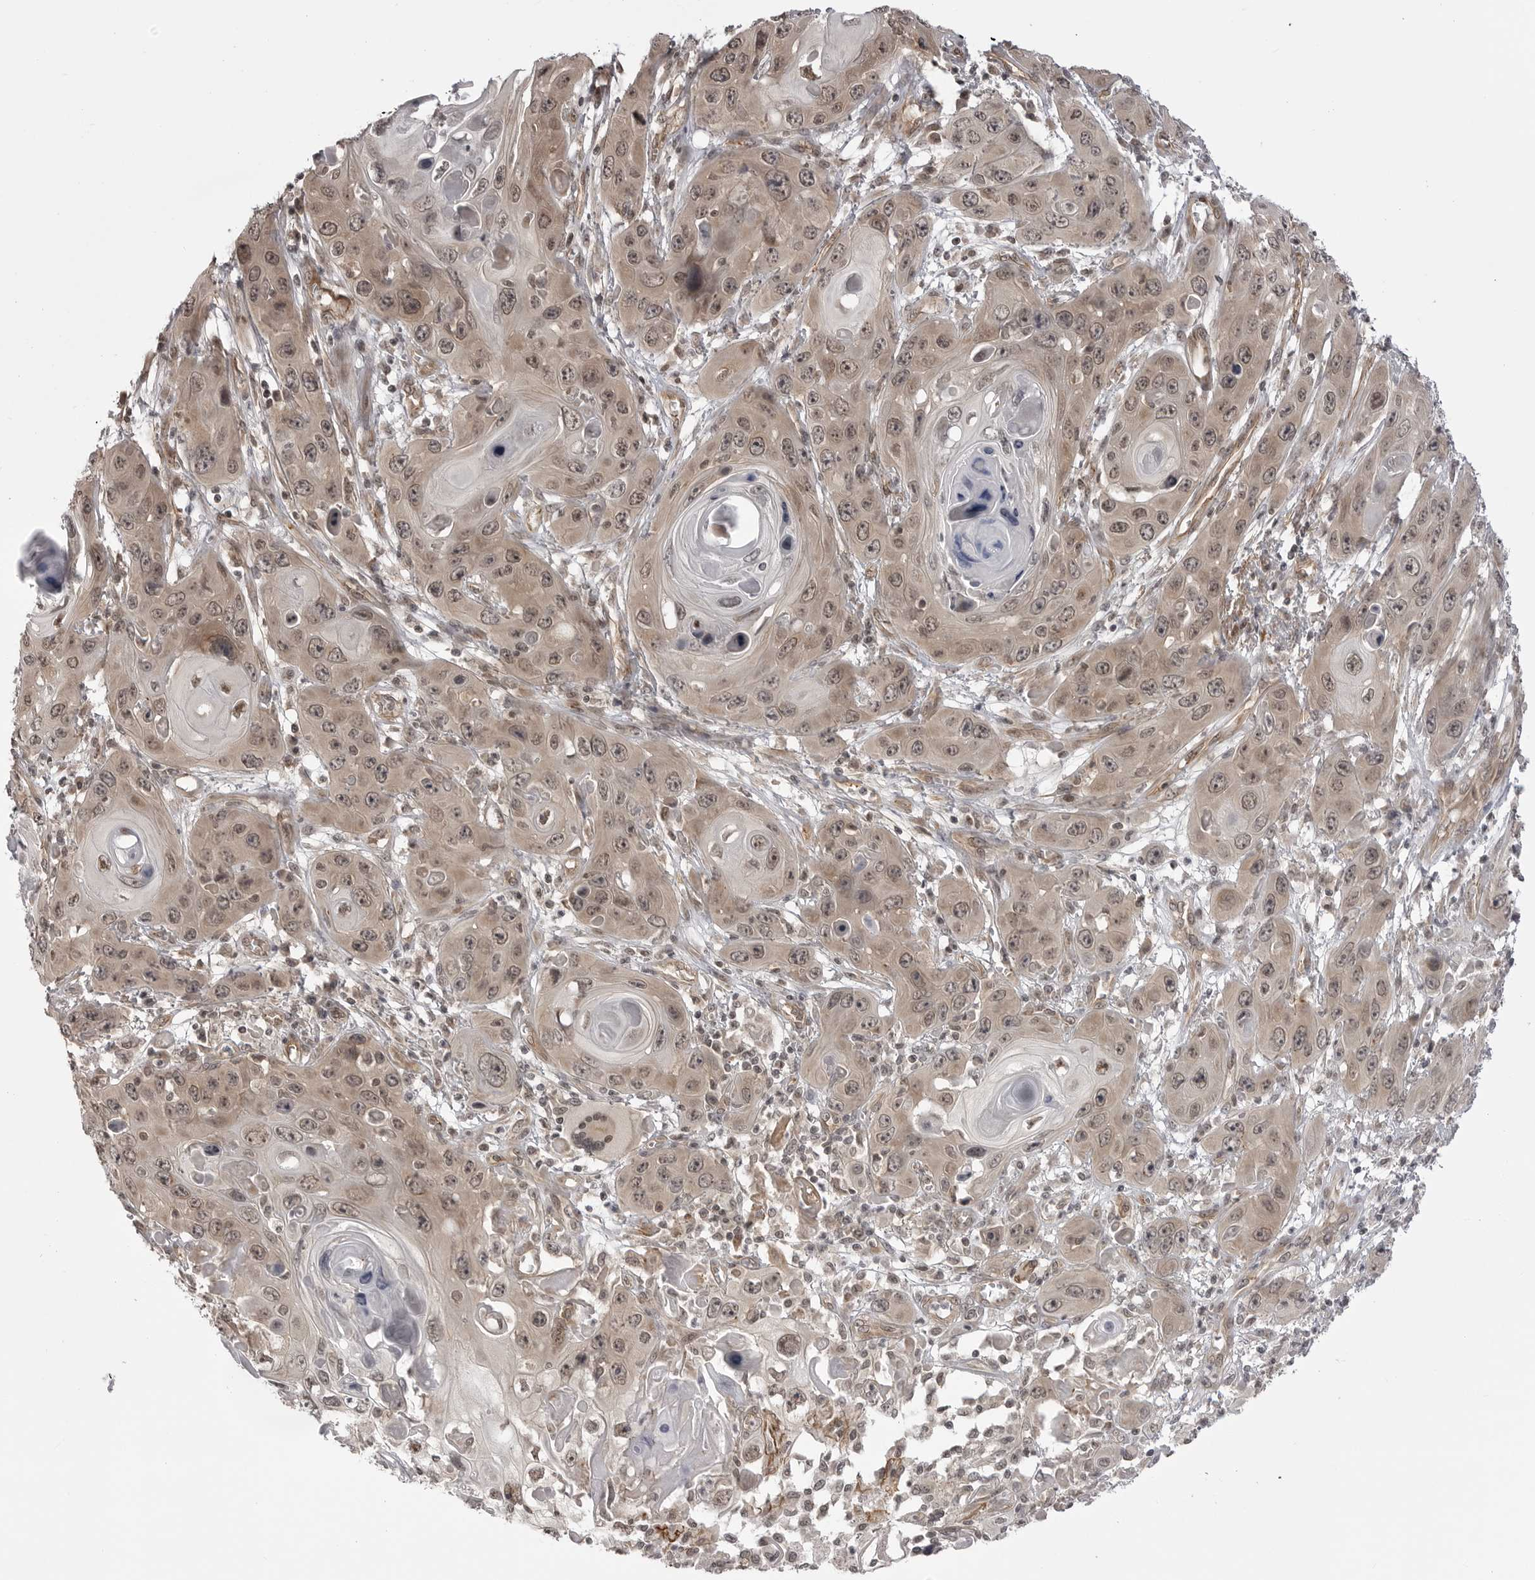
{"staining": {"intensity": "moderate", "quantity": "25%-75%", "location": "cytoplasmic/membranous,nuclear"}, "tissue": "skin cancer", "cell_type": "Tumor cells", "image_type": "cancer", "snomed": [{"axis": "morphology", "description": "Squamous cell carcinoma, NOS"}, {"axis": "topography", "description": "Skin"}], "caption": "The immunohistochemical stain shows moderate cytoplasmic/membranous and nuclear staining in tumor cells of skin cancer tissue.", "gene": "SORBS1", "patient": {"sex": "male", "age": 55}}